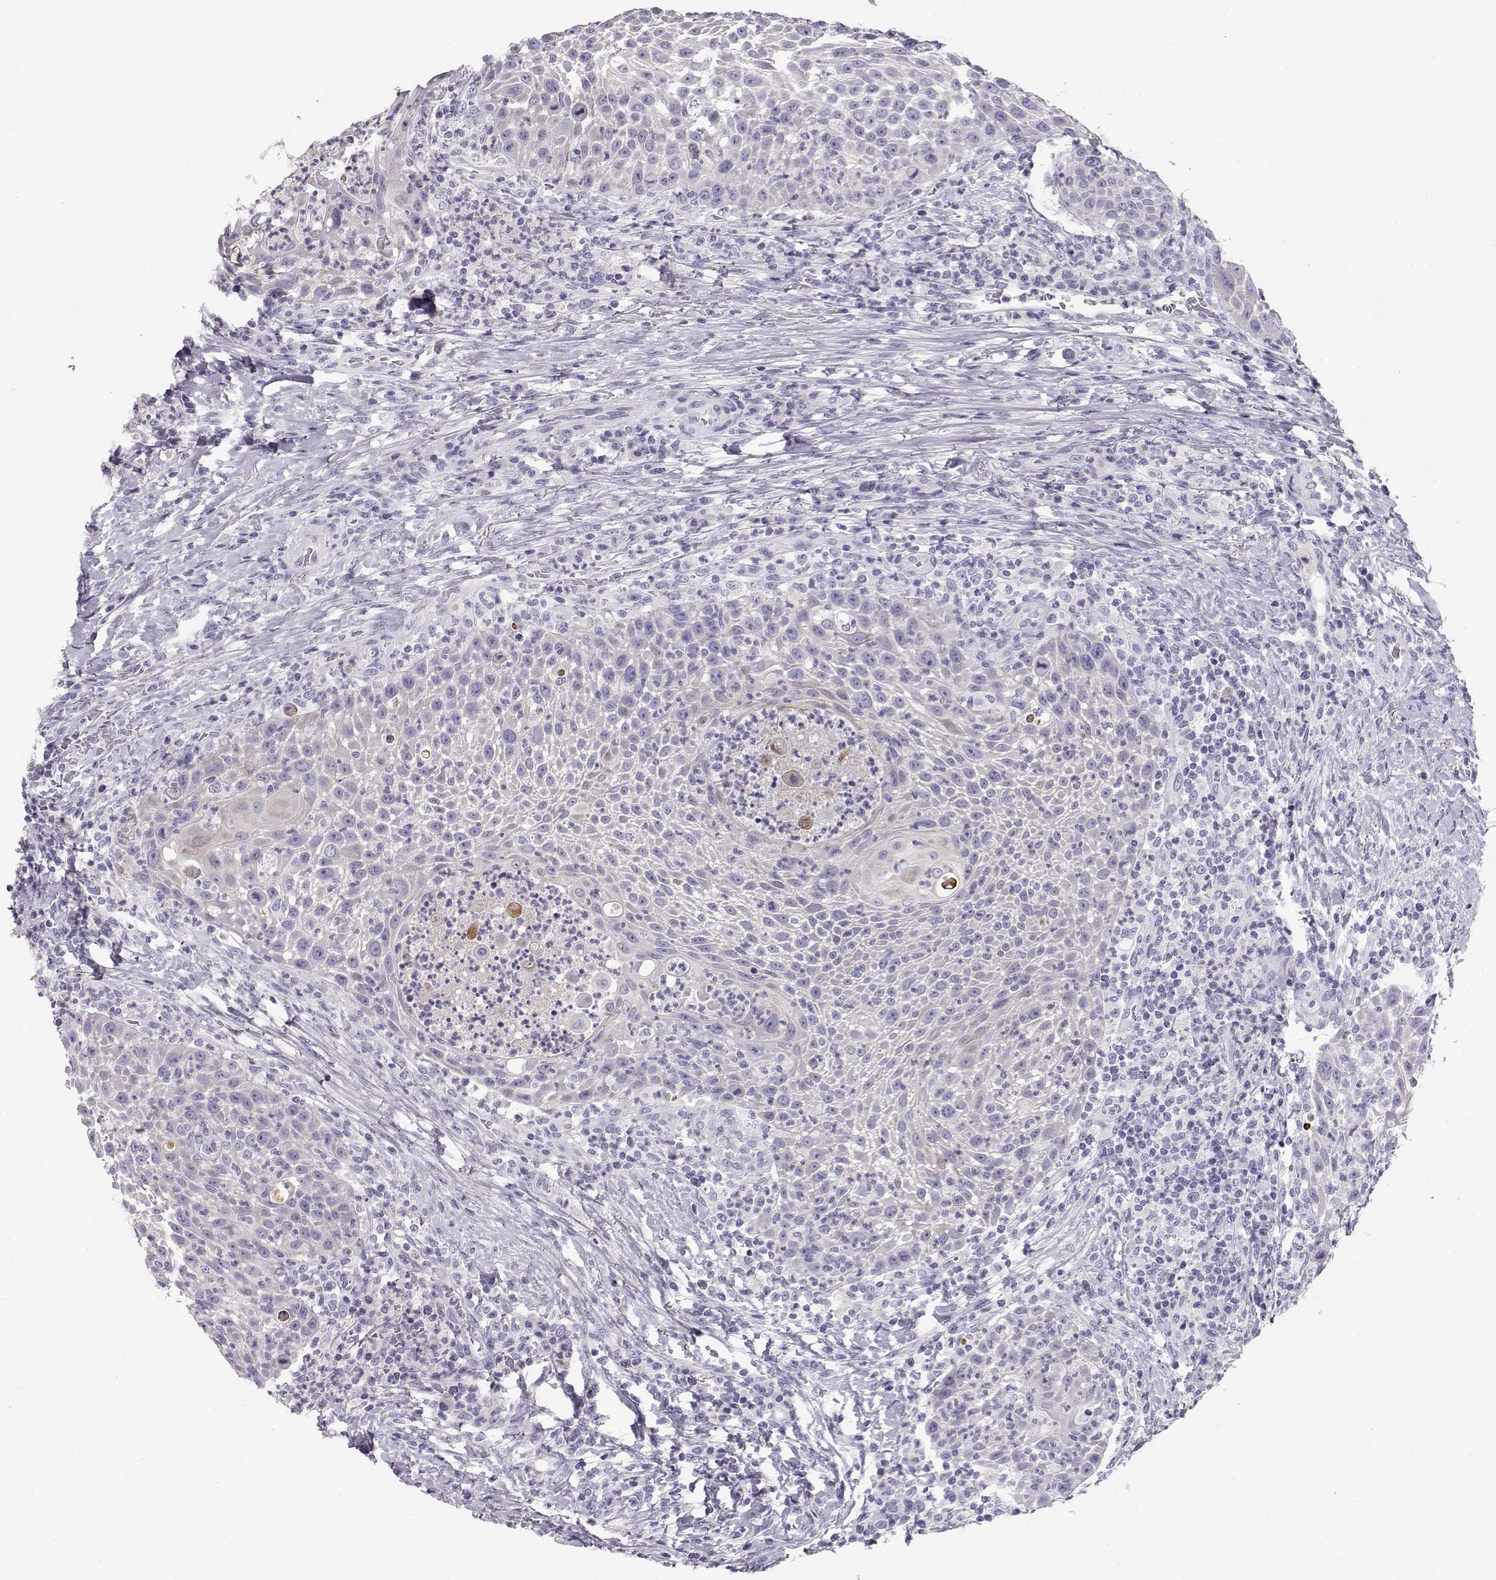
{"staining": {"intensity": "negative", "quantity": "none", "location": "none"}, "tissue": "head and neck cancer", "cell_type": "Tumor cells", "image_type": "cancer", "snomed": [{"axis": "morphology", "description": "Squamous cell carcinoma, NOS"}, {"axis": "topography", "description": "Head-Neck"}], "caption": "Immunohistochemical staining of squamous cell carcinoma (head and neck) shows no significant positivity in tumor cells.", "gene": "GPR26", "patient": {"sex": "male", "age": 69}}